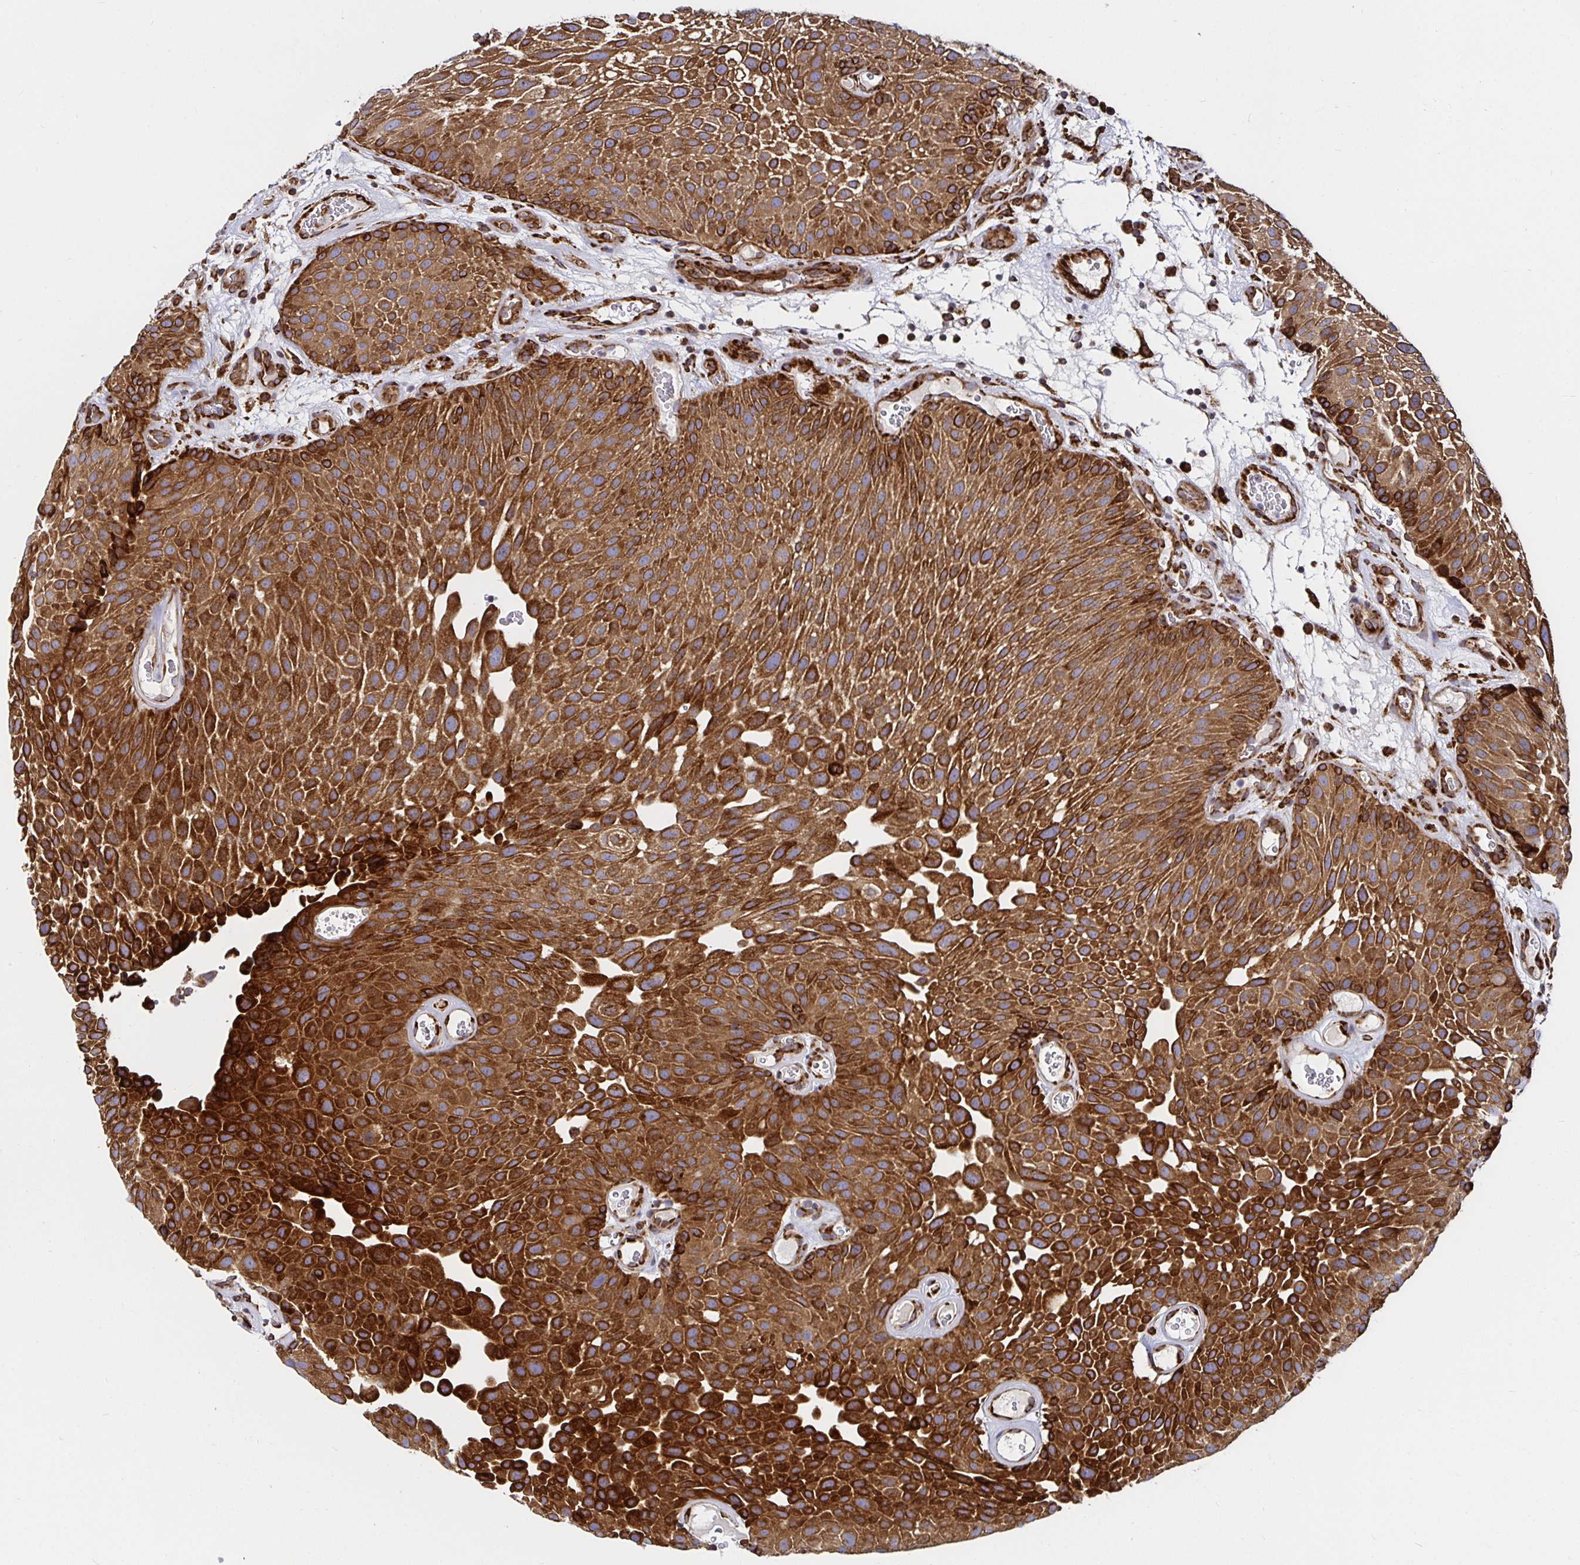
{"staining": {"intensity": "strong", "quantity": ">75%", "location": "cytoplasmic/membranous"}, "tissue": "urothelial cancer", "cell_type": "Tumor cells", "image_type": "cancer", "snomed": [{"axis": "morphology", "description": "Urothelial carcinoma, Low grade"}, {"axis": "topography", "description": "Urinary bladder"}], "caption": "Immunohistochemistry (IHC) photomicrograph of low-grade urothelial carcinoma stained for a protein (brown), which reveals high levels of strong cytoplasmic/membranous staining in approximately >75% of tumor cells.", "gene": "SMYD3", "patient": {"sex": "male", "age": 72}}